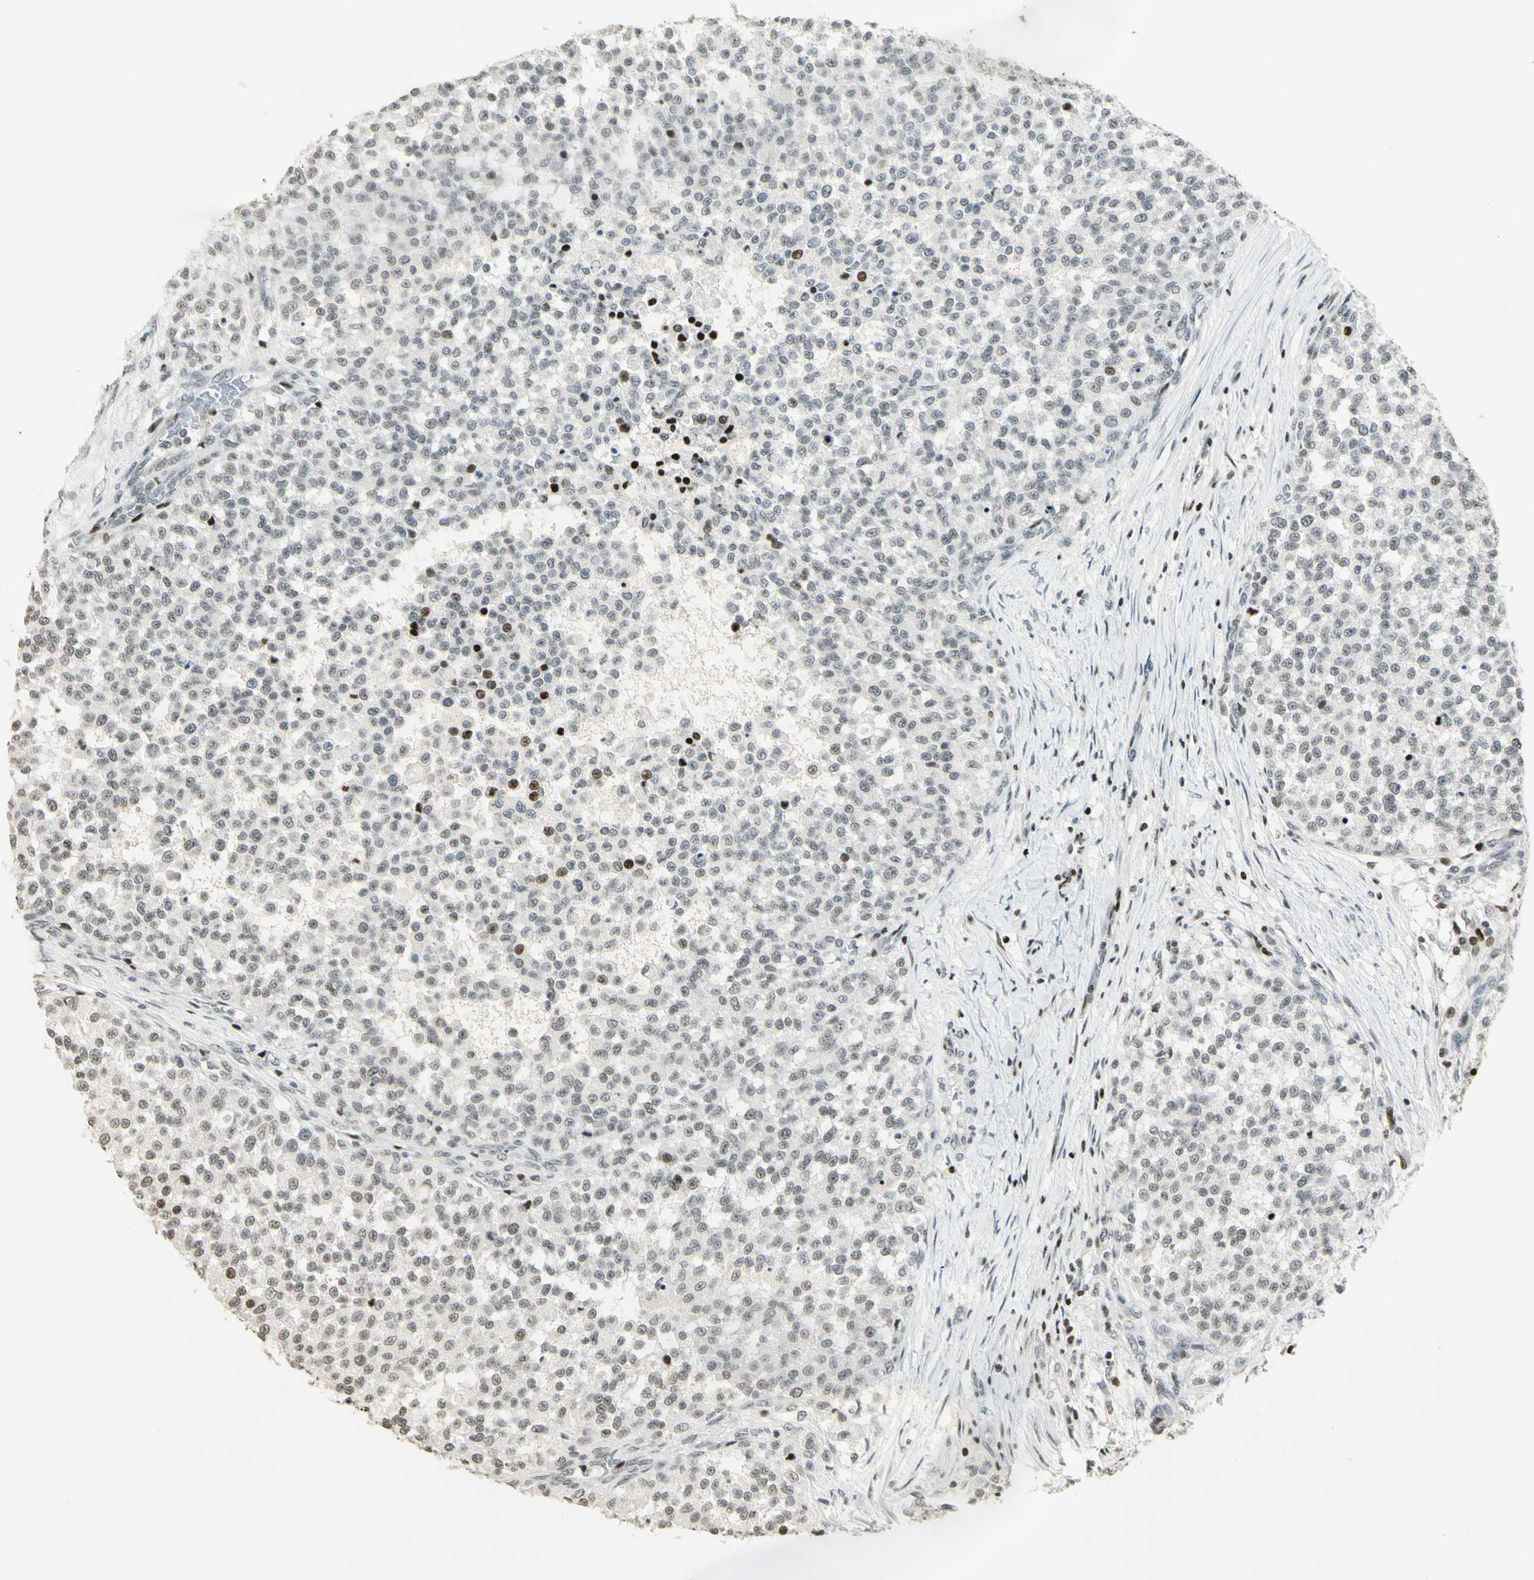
{"staining": {"intensity": "weak", "quantity": "<25%", "location": "nuclear"}, "tissue": "testis cancer", "cell_type": "Tumor cells", "image_type": "cancer", "snomed": [{"axis": "morphology", "description": "Seminoma, NOS"}, {"axis": "topography", "description": "Testis"}], "caption": "Immunohistochemistry (IHC) image of testis cancer (seminoma) stained for a protein (brown), which reveals no expression in tumor cells.", "gene": "KDM1A", "patient": {"sex": "male", "age": 59}}